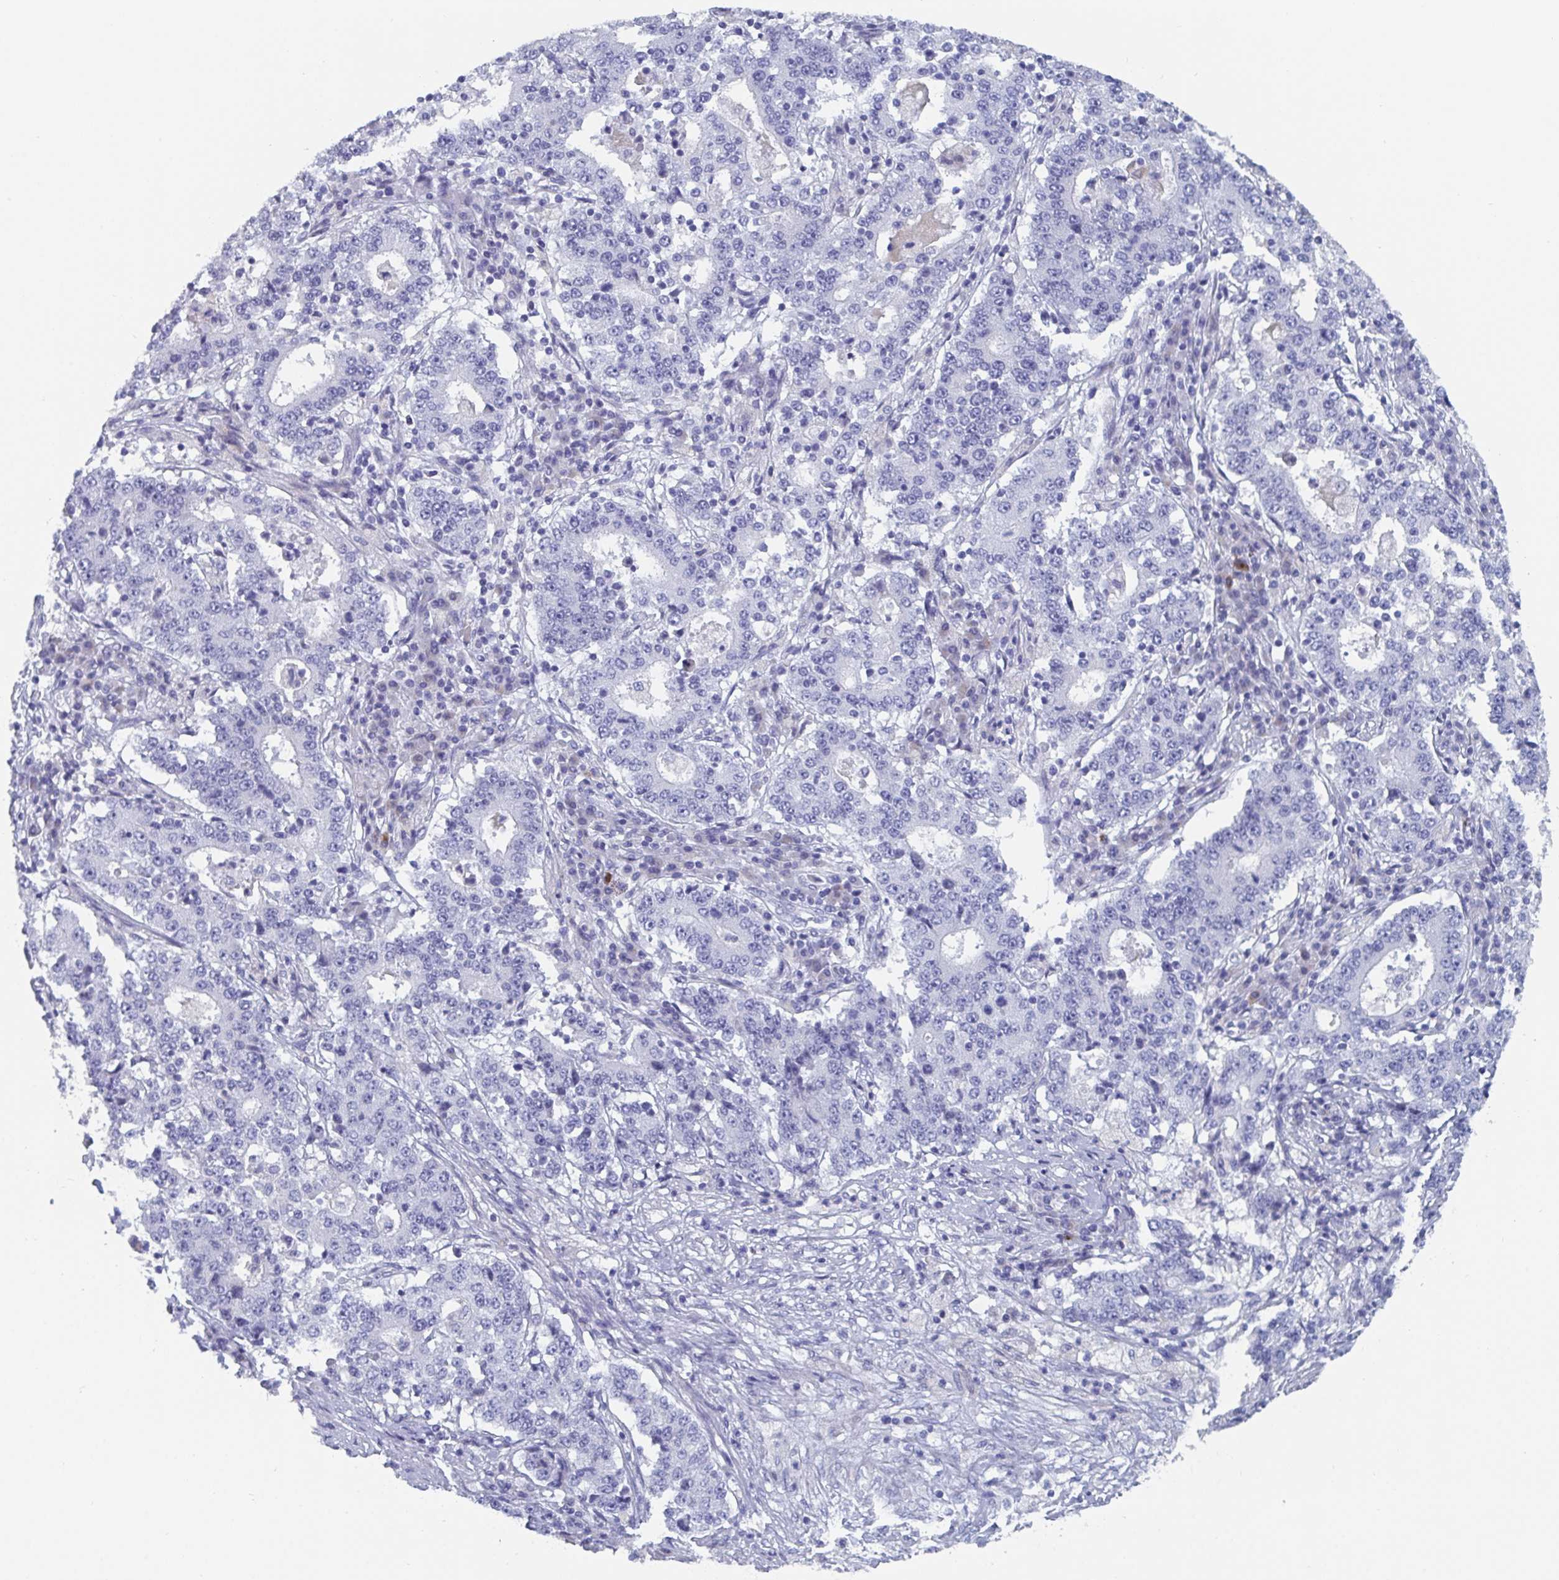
{"staining": {"intensity": "negative", "quantity": "none", "location": "none"}, "tissue": "stomach cancer", "cell_type": "Tumor cells", "image_type": "cancer", "snomed": [{"axis": "morphology", "description": "Adenocarcinoma, NOS"}, {"axis": "topography", "description": "Stomach"}], "caption": "DAB (3,3'-diaminobenzidine) immunohistochemical staining of human adenocarcinoma (stomach) displays no significant positivity in tumor cells. (DAB immunohistochemistry, high magnification).", "gene": "NT5C3B", "patient": {"sex": "male", "age": 59}}